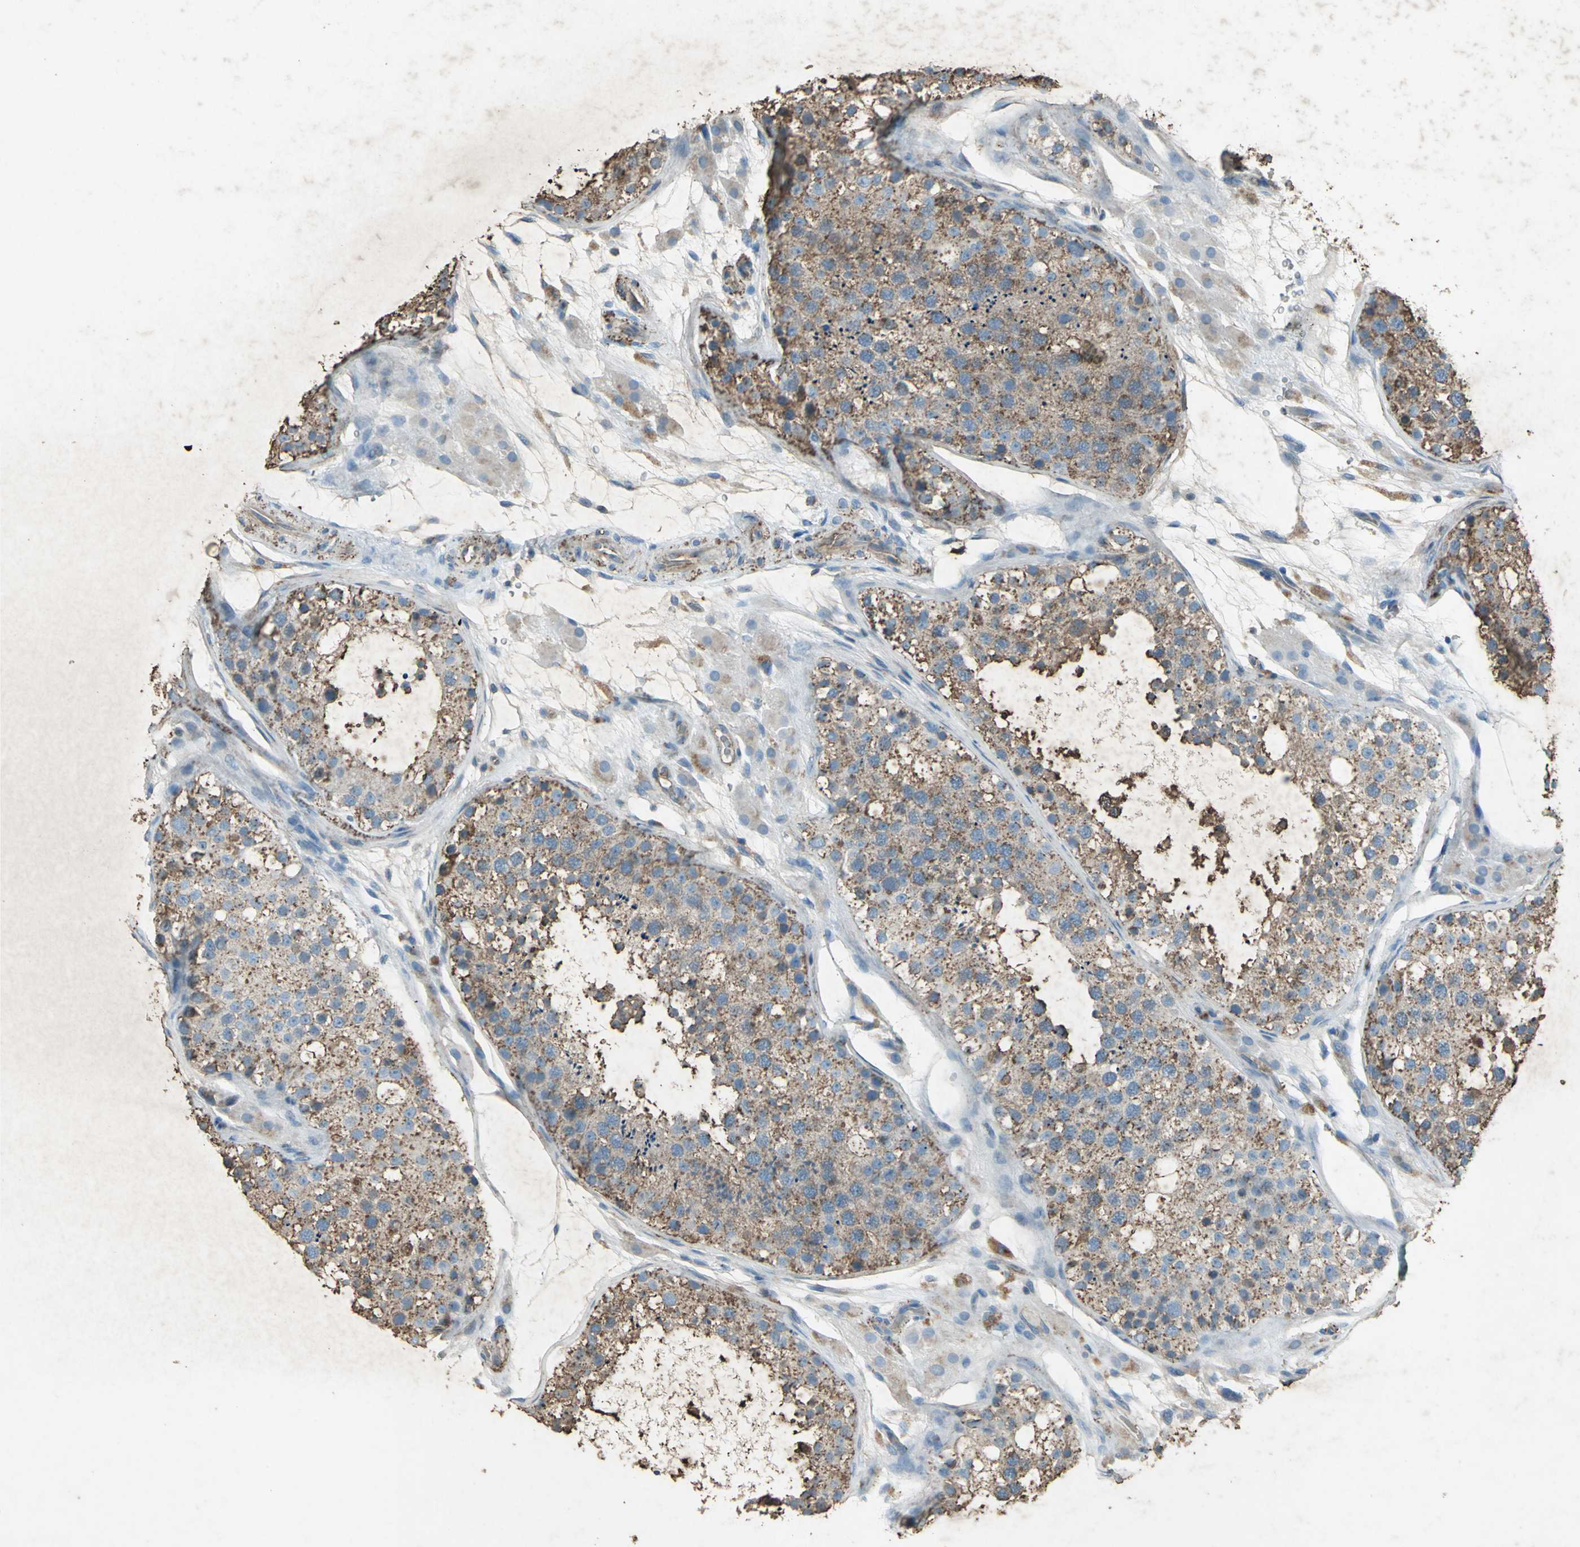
{"staining": {"intensity": "moderate", "quantity": ">75%", "location": "cytoplasmic/membranous"}, "tissue": "testis", "cell_type": "Cells in seminiferous ducts", "image_type": "normal", "snomed": [{"axis": "morphology", "description": "Normal tissue, NOS"}, {"axis": "topography", "description": "Testis"}], "caption": "Immunohistochemical staining of unremarkable testis shows moderate cytoplasmic/membranous protein staining in about >75% of cells in seminiferous ducts. (DAB (3,3'-diaminobenzidine) = brown stain, brightfield microscopy at high magnification).", "gene": "CCR6", "patient": {"sex": "male", "age": 26}}